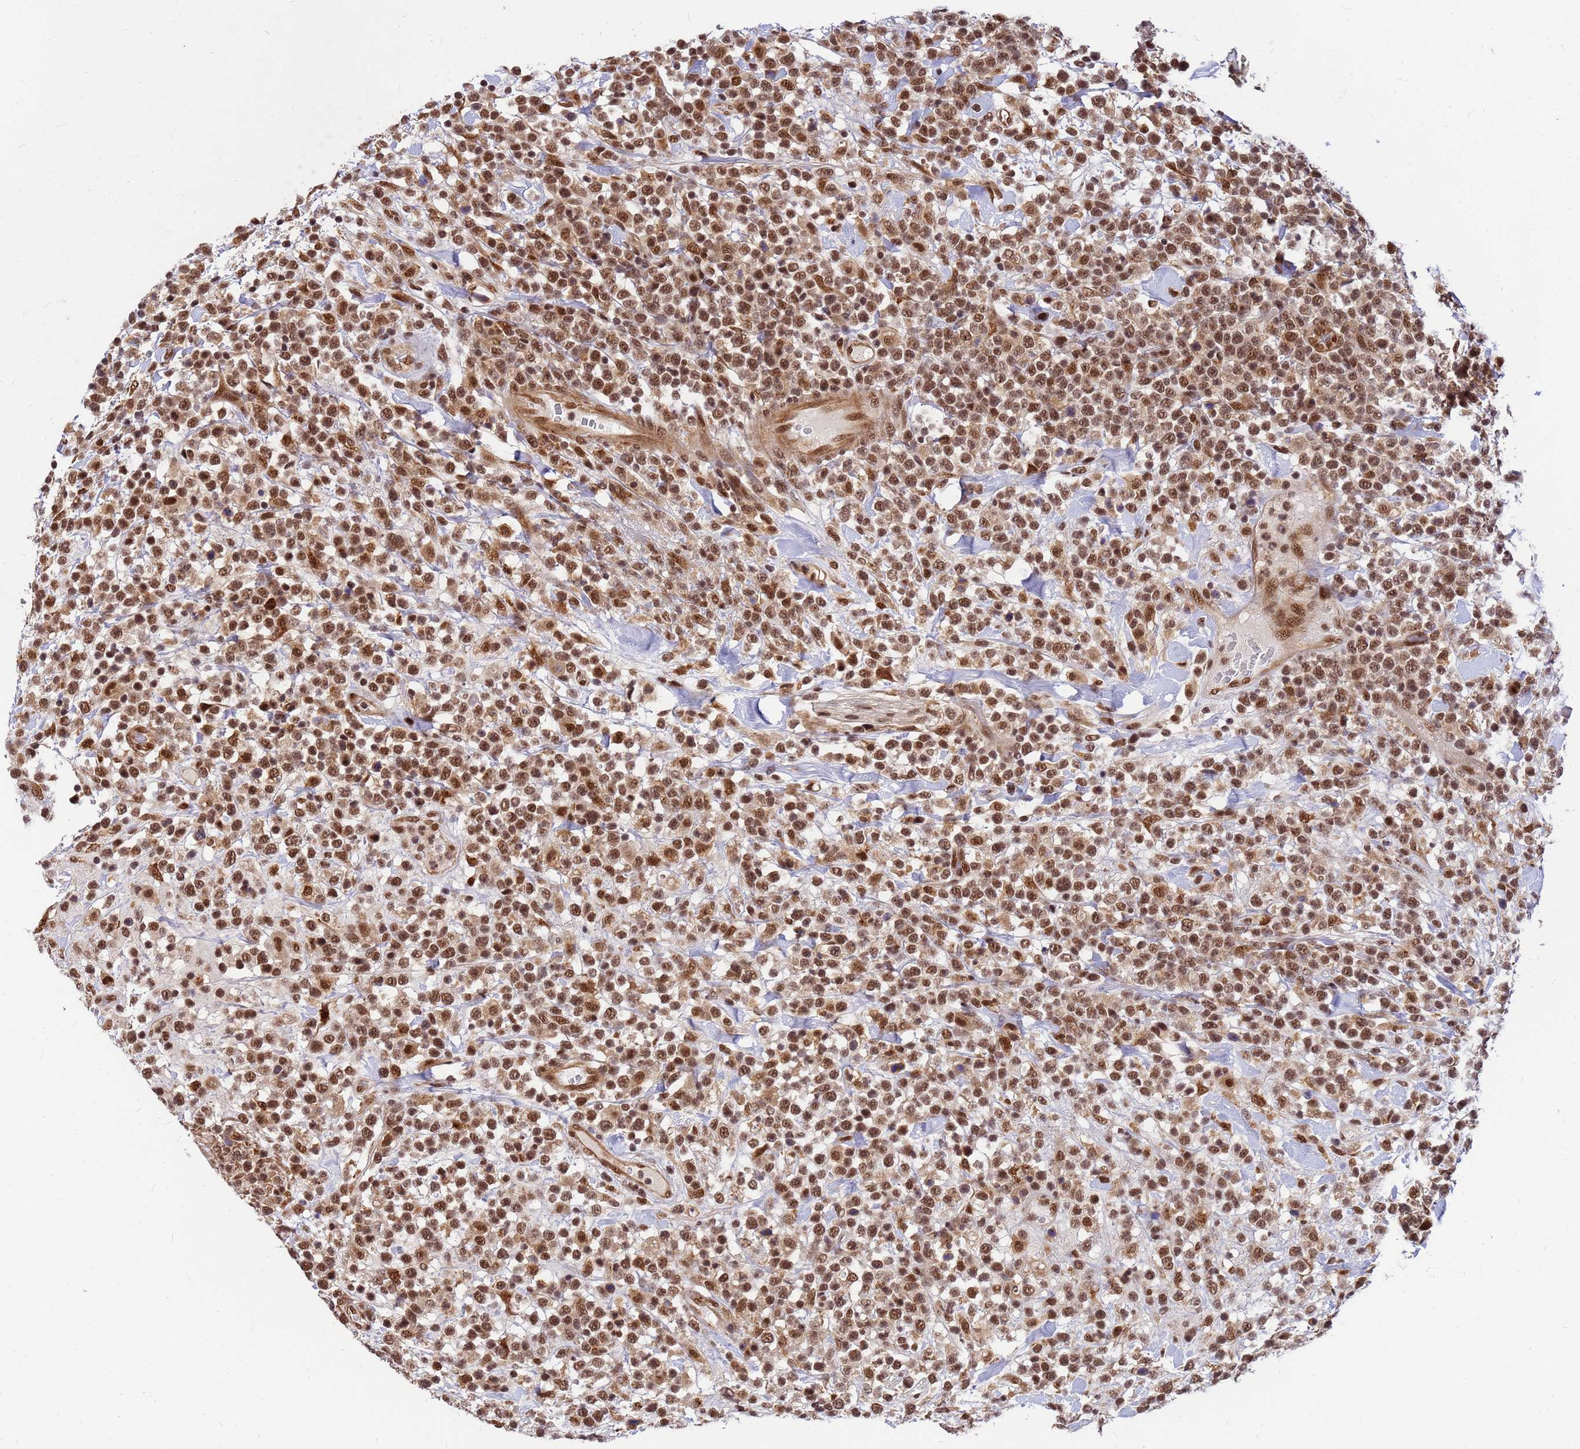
{"staining": {"intensity": "moderate", "quantity": ">75%", "location": "cytoplasmic/membranous,nuclear"}, "tissue": "lymphoma", "cell_type": "Tumor cells", "image_type": "cancer", "snomed": [{"axis": "morphology", "description": "Malignant lymphoma, non-Hodgkin's type, High grade"}, {"axis": "topography", "description": "Colon"}], "caption": "This photomicrograph demonstrates lymphoma stained with immunohistochemistry (IHC) to label a protein in brown. The cytoplasmic/membranous and nuclear of tumor cells show moderate positivity for the protein. Nuclei are counter-stained blue.", "gene": "NCBP2", "patient": {"sex": "female", "age": 53}}